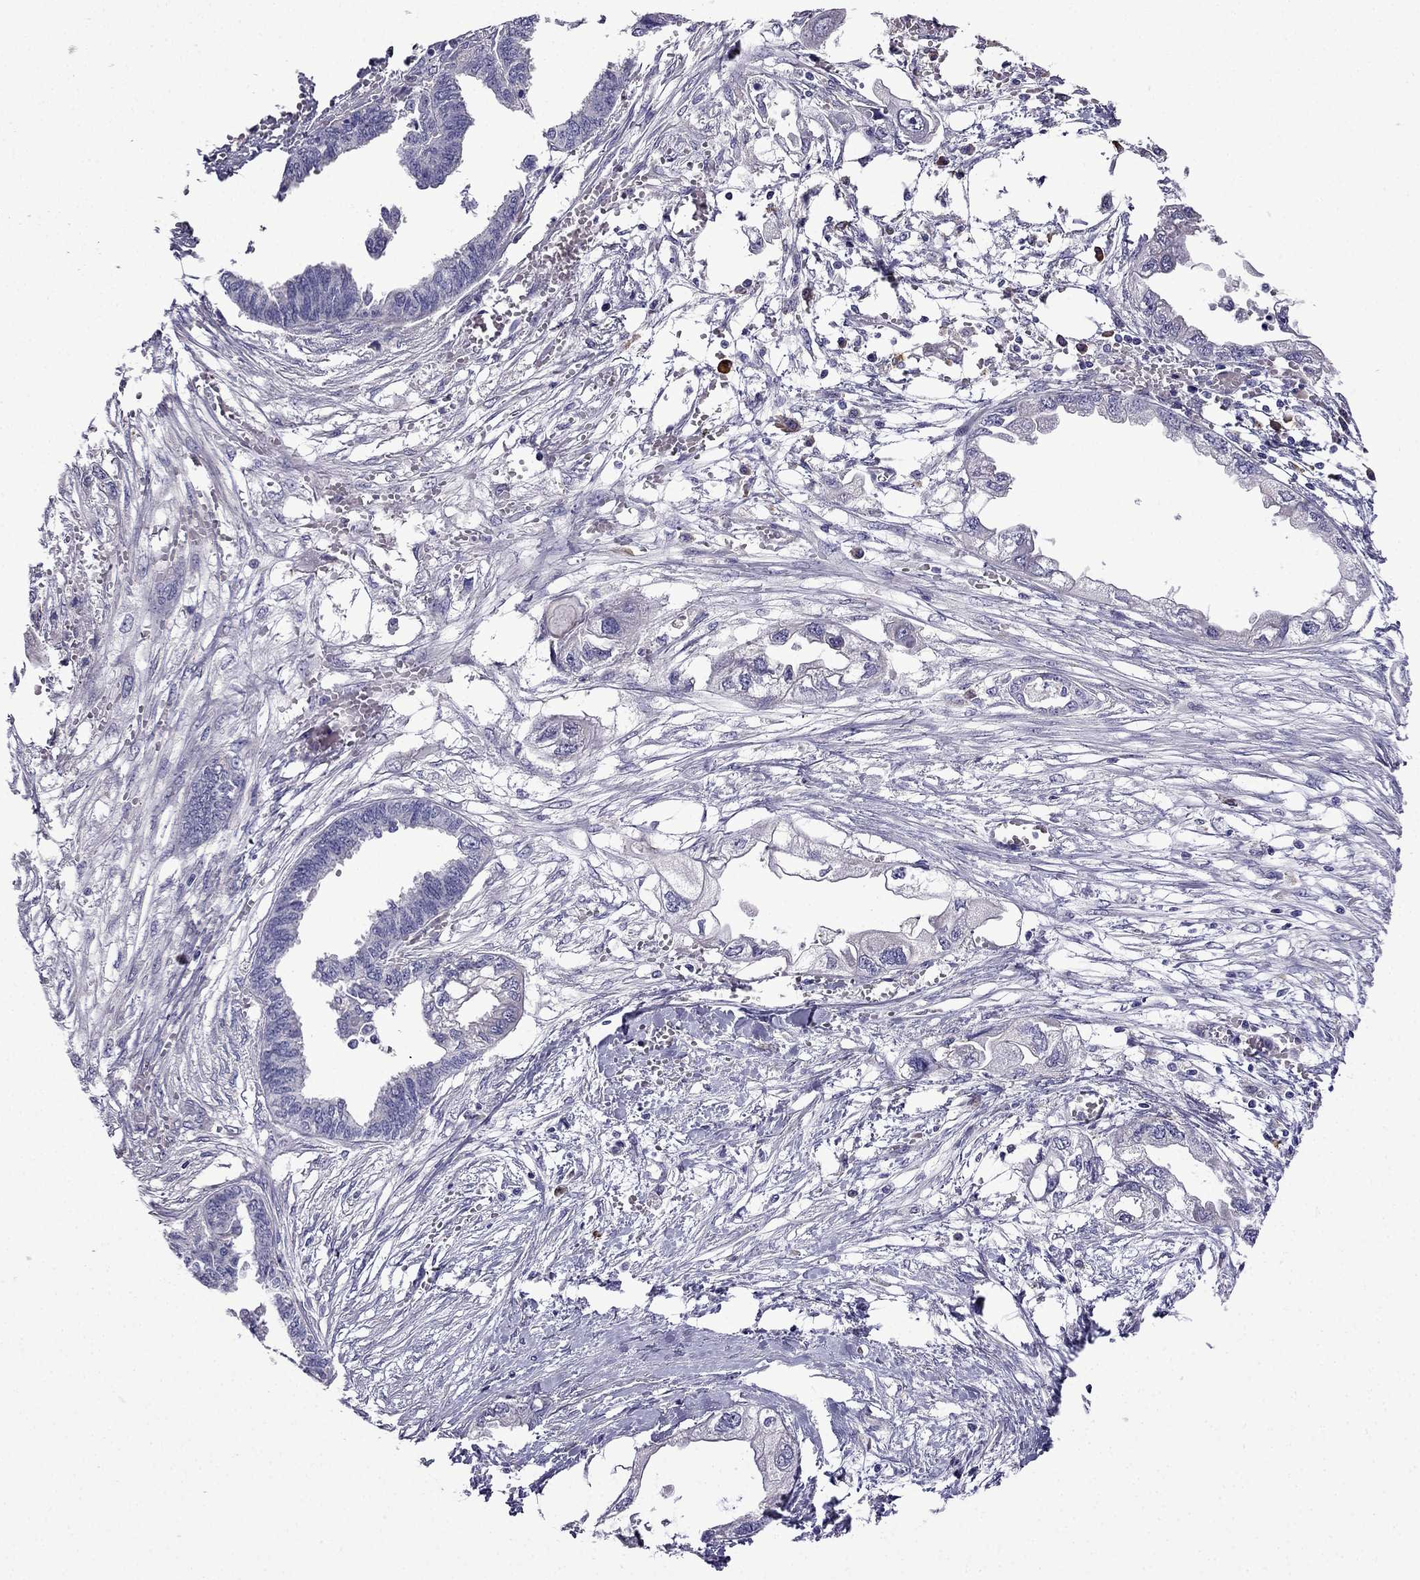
{"staining": {"intensity": "negative", "quantity": "none", "location": "none"}, "tissue": "endometrial cancer", "cell_type": "Tumor cells", "image_type": "cancer", "snomed": [{"axis": "morphology", "description": "Adenocarcinoma, NOS"}, {"axis": "morphology", "description": "Adenocarcinoma, metastatic, NOS"}, {"axis": "topography", "description": "Adipose tissue"}, {"axis": "topography", "description": "Endometrium"}], "caption": "IHC histopathology image of neoplastic tissue: human endometrial cancer (metastatic adenocarcinoma) stained with DAB shows no significant protein staining in tumor cells.", "gene": "TSSK4", "patient": {"sex": "female", "age": 67}}